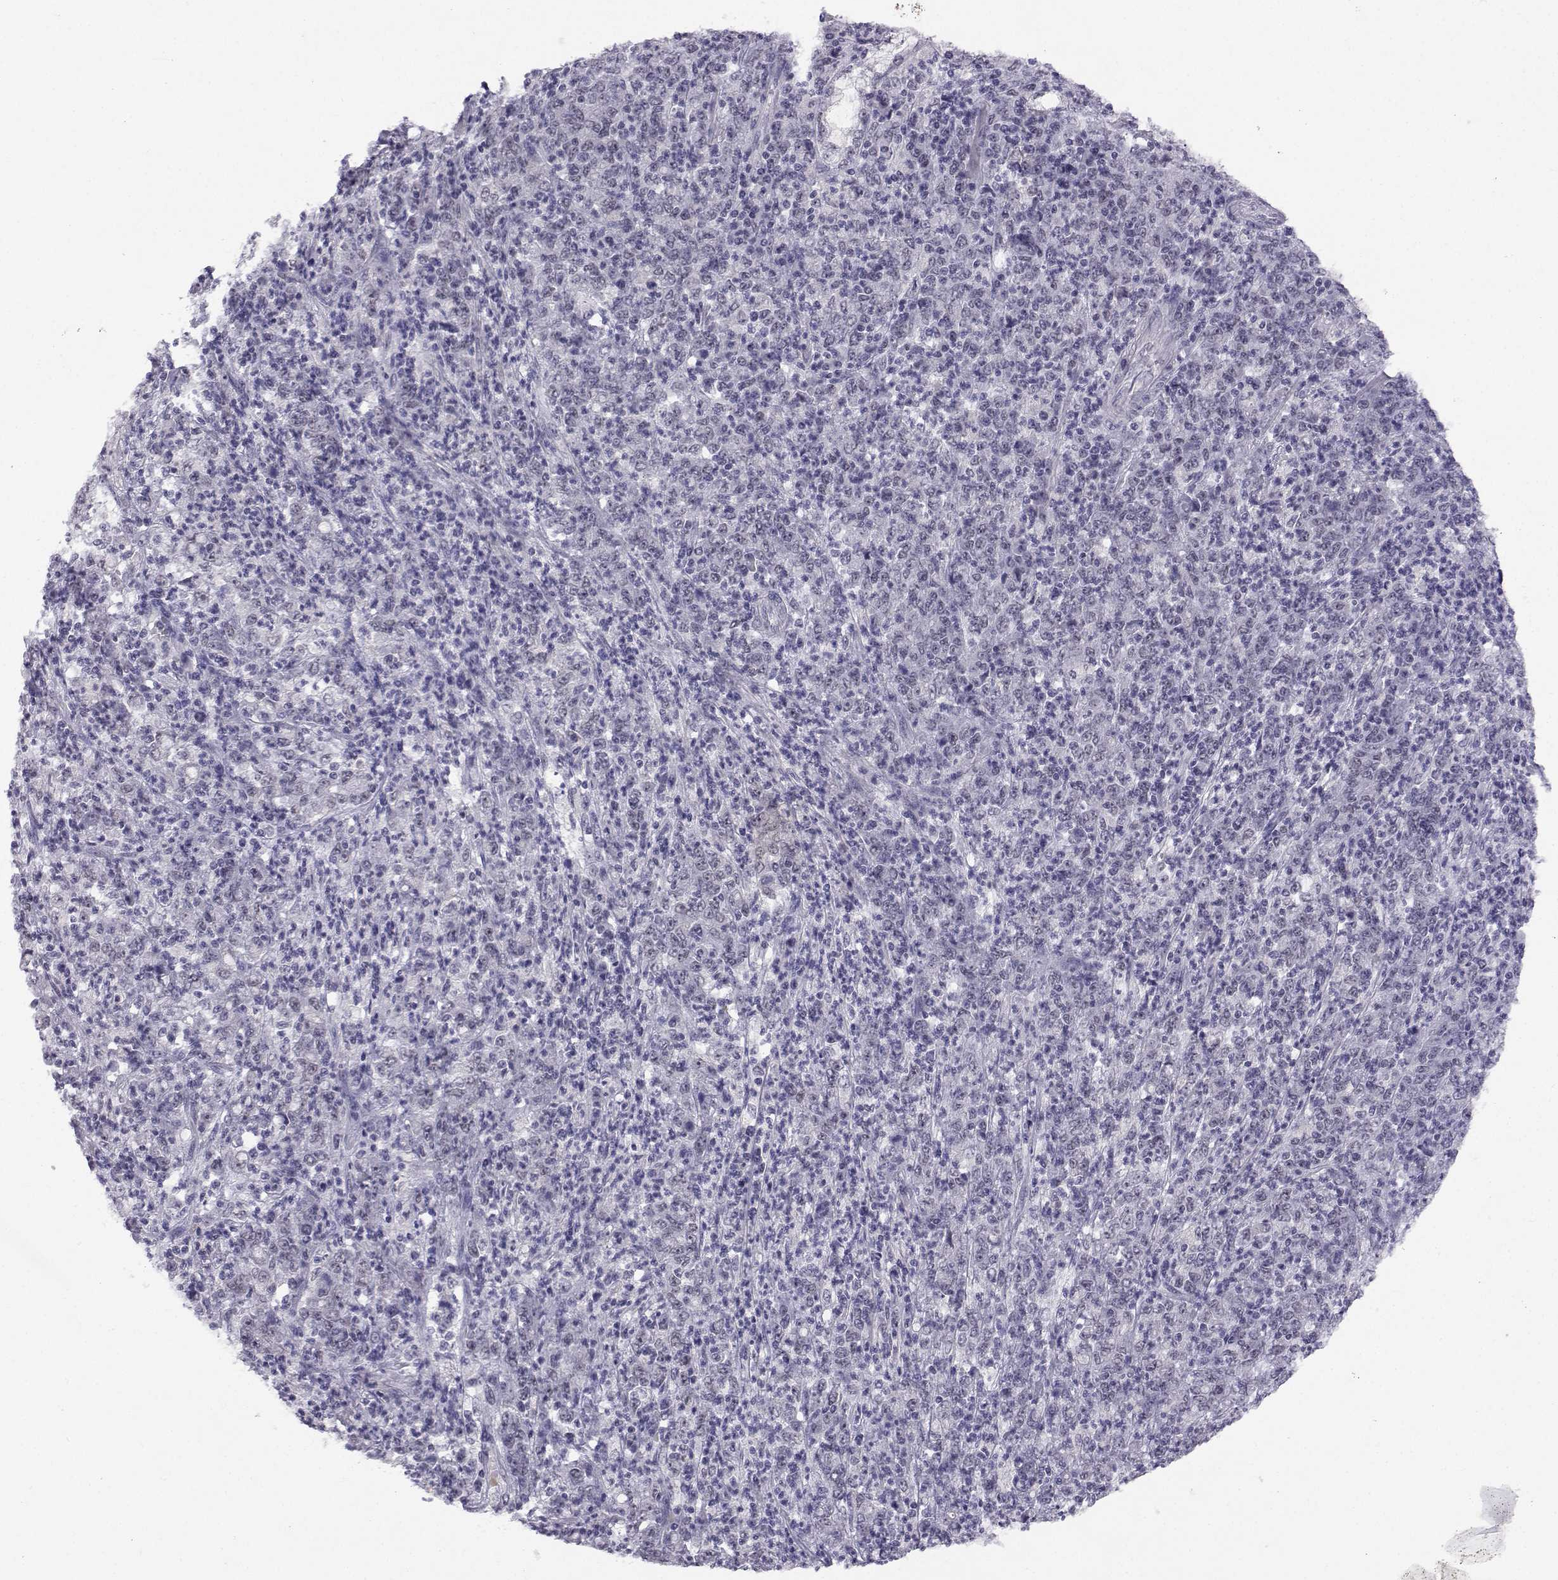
{"staining": {"intensity": "negative", "quantity": "none", "location": "none"}, "tissue": "stomach cancer", "cell_type": "Tumor cells", "image_type": "cancer", "snomed": [{"axis": "morphology", "description": "Adenocarcinoma, NOS"}, {"axis": "topography", "description": "Stomach, lower"}], "caption": "High magnification brightfield microscopy of stomach cancer (adenocarcinoma) stained with DAB (3,3'-diaminobenzidine) (brown) and counterstained with hematoxylin (blue): tumor cells show no significant positivity.", "gene": "MED26", "patient": {"sex": "female", "age": 71}}